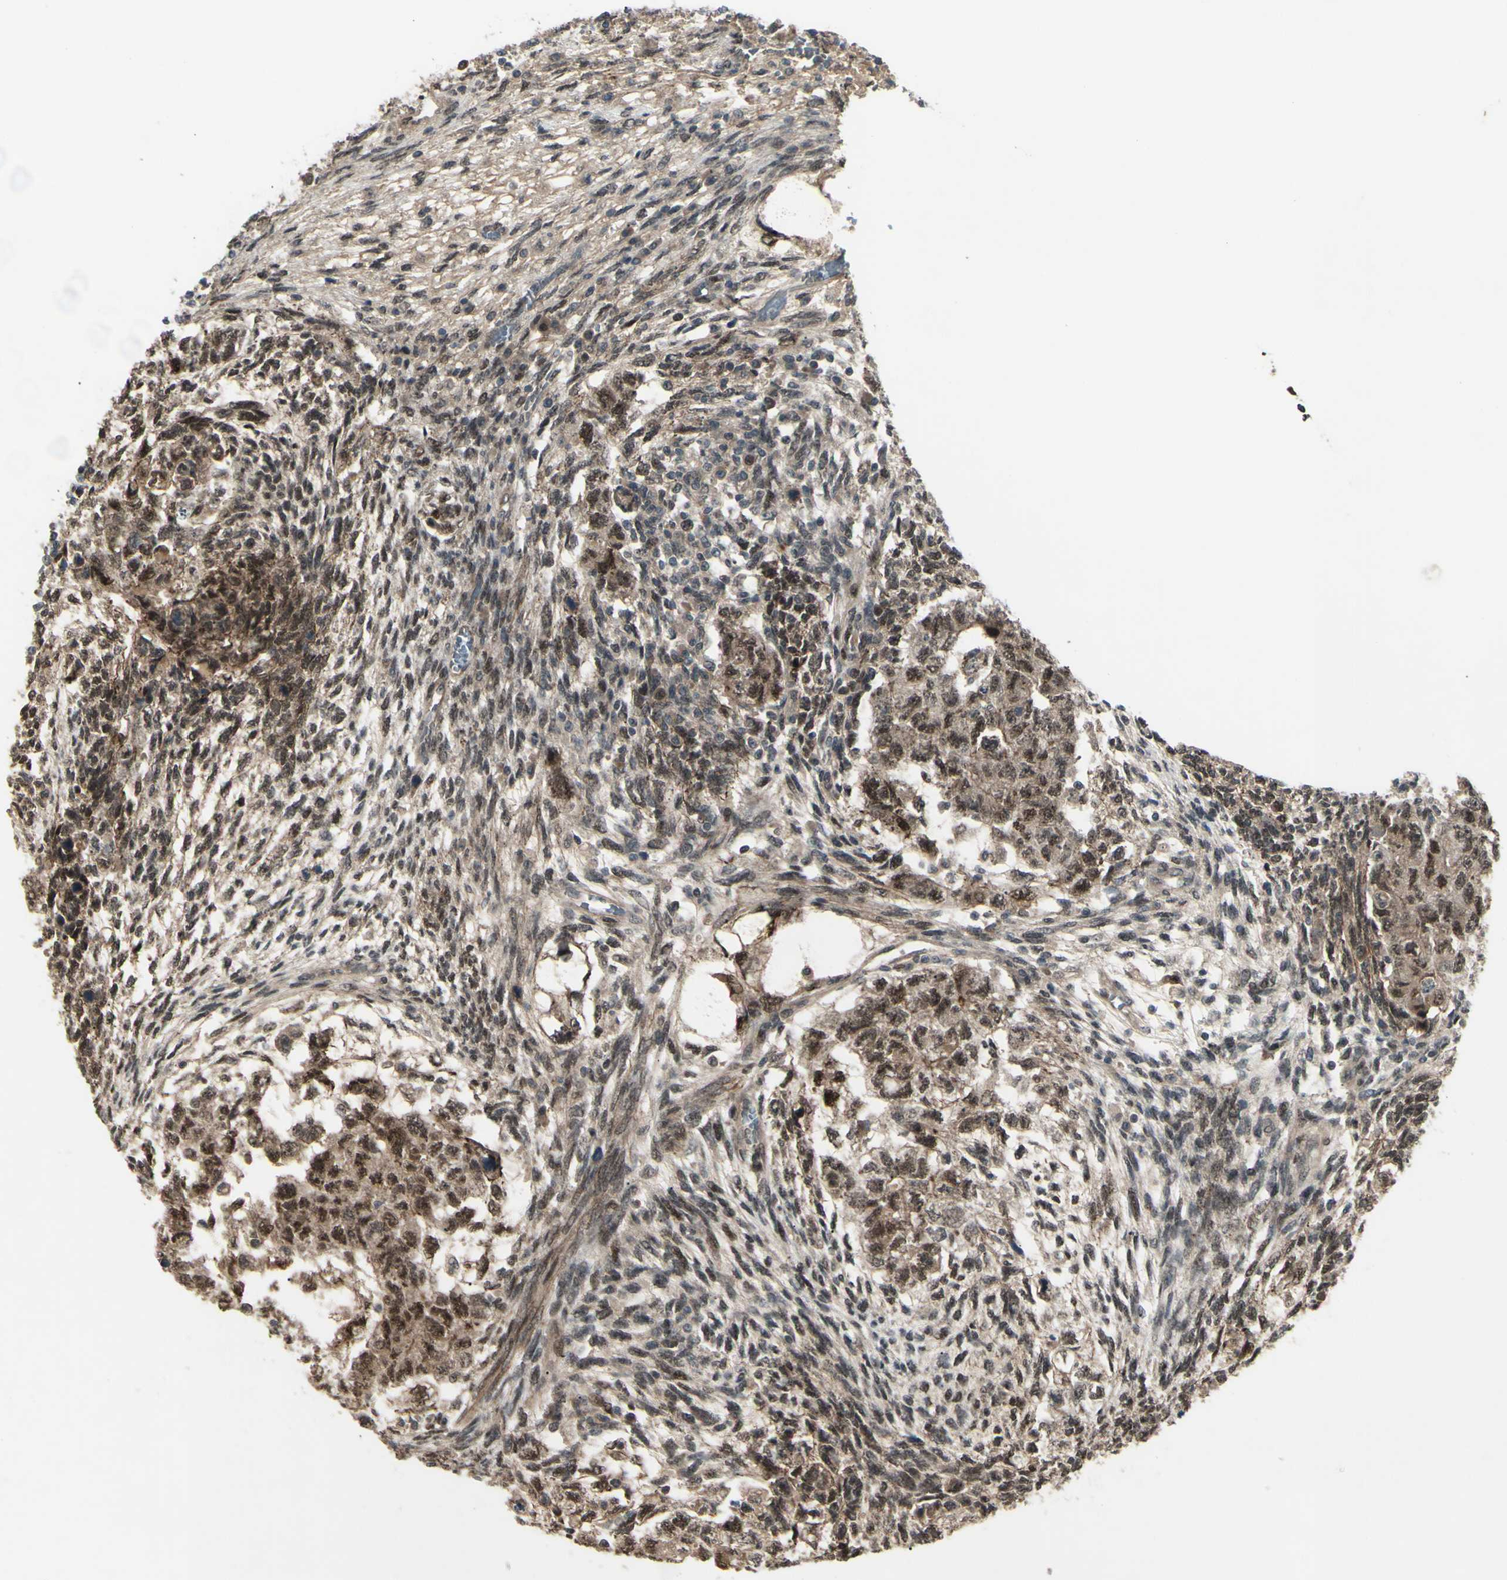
{"staining": {"intensity": "strong", "quantity": ">75%", "location": "cytoplasmic/membranous"}, "tissue": "testis cancer", "cell_type": "Tumor cells", "image_type": "cancer", "snomed": [{"axis": "morphology", "description": "Normal tissue, NOS"}, {"axis": "morphology", "description": "Carcinoma, Embryonal, NOS"}, {"axis": "topography", "description": "Testis"}], "caption": "DAB (3,3'-diaminobenzidine) immunohistochemical staining of embryonal carcinoma (testis) shows strong cytoplasmic/membranous protein positivity in about >75% of tumor cells.", "gene": "MLF2", "patient": {"sex": "male", "age": 36}}